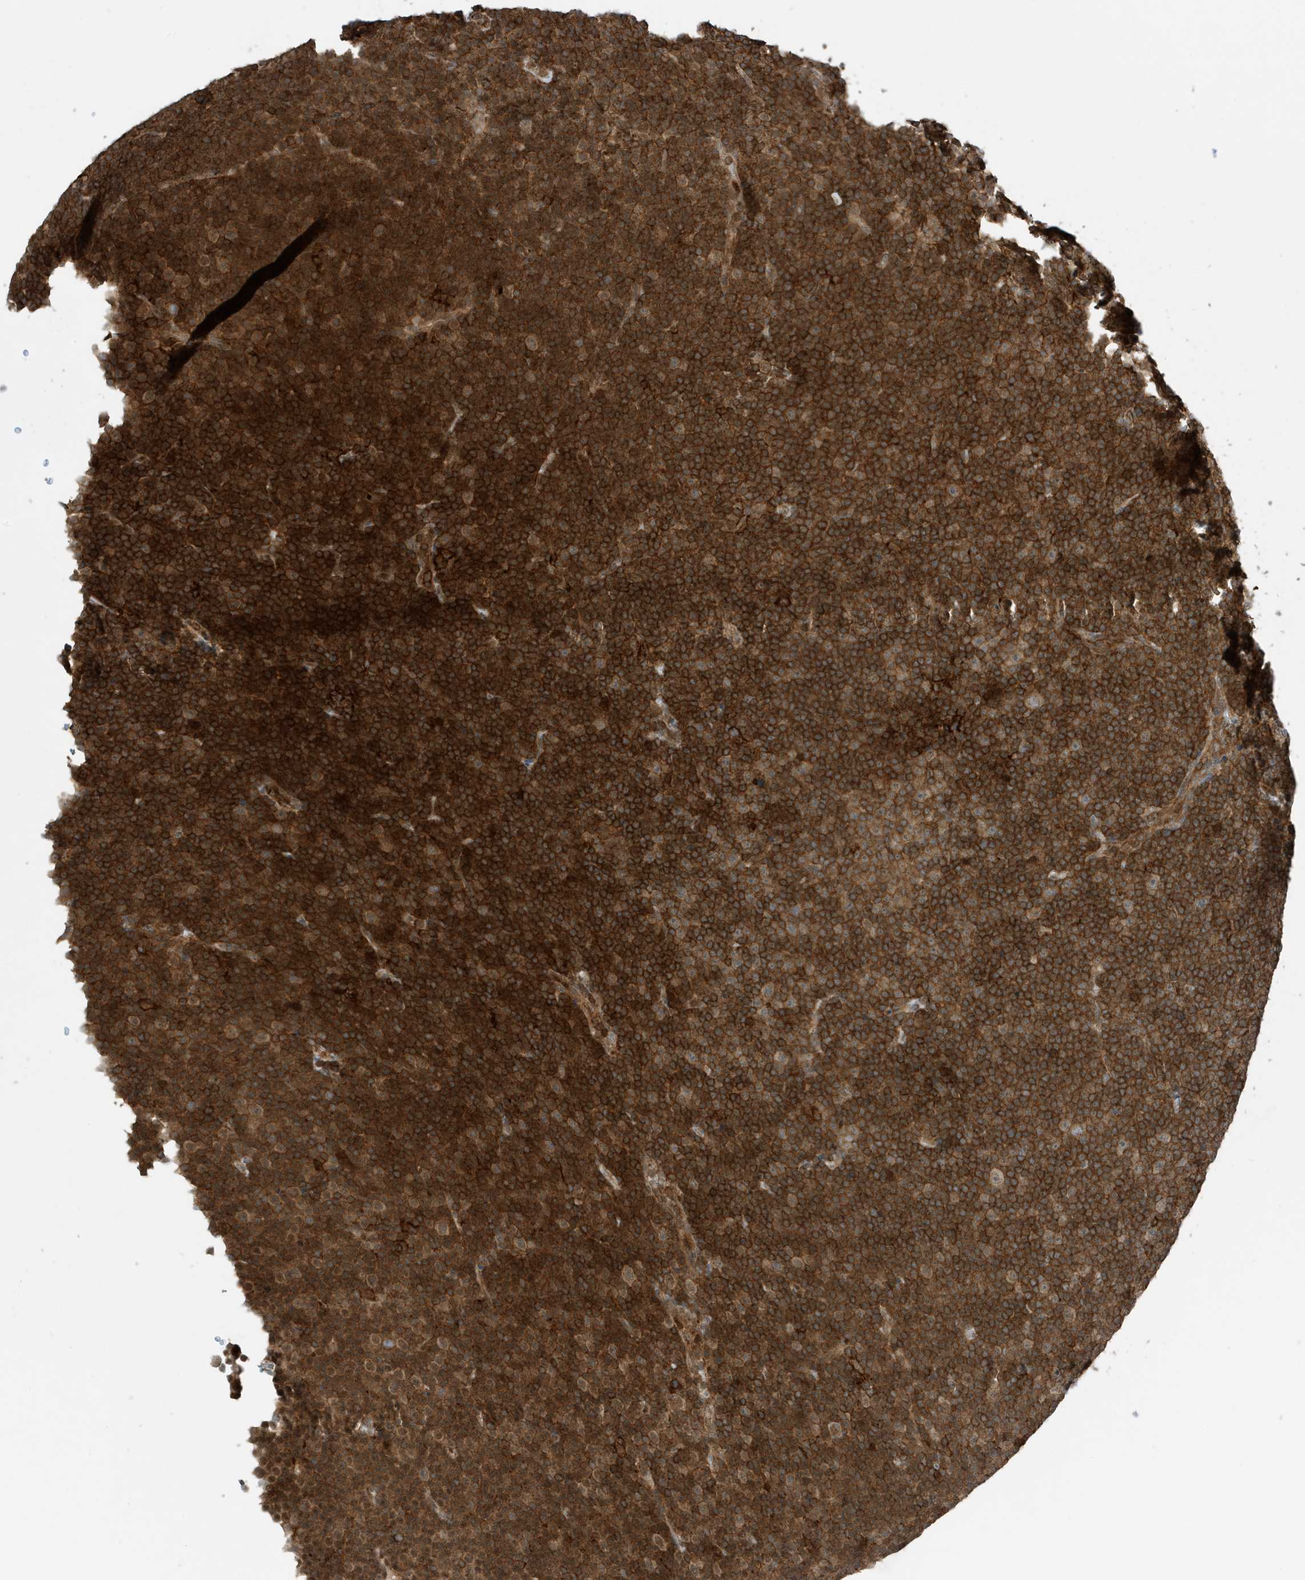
{"staining": {"intensity": "moderate", "quantity": ">75%", "location": "cytoplasmic/membranous"}, "tissue": "lymphoma", "cell_type": "Tumor cells", "image_type": "cancer", "snomed": [{"axis": "morphology", "description": "Malignant lymphoma, non-Hodgkin's type, Low grade"}, {"axis": "topography", "description": "Lymph node"}], "caption": "High-magnification brightfield microscopy of lymphoma stained with DAB (3,3'-diaminobenzidine) (brown) and counterstained with hematoxylin (blue). tumor cells exhibit moderate cytoplasmic/membranous expression is present in about>75% of cells.", "gene": "TATDN3", "patient": {"sex": "female", "age": 67}}